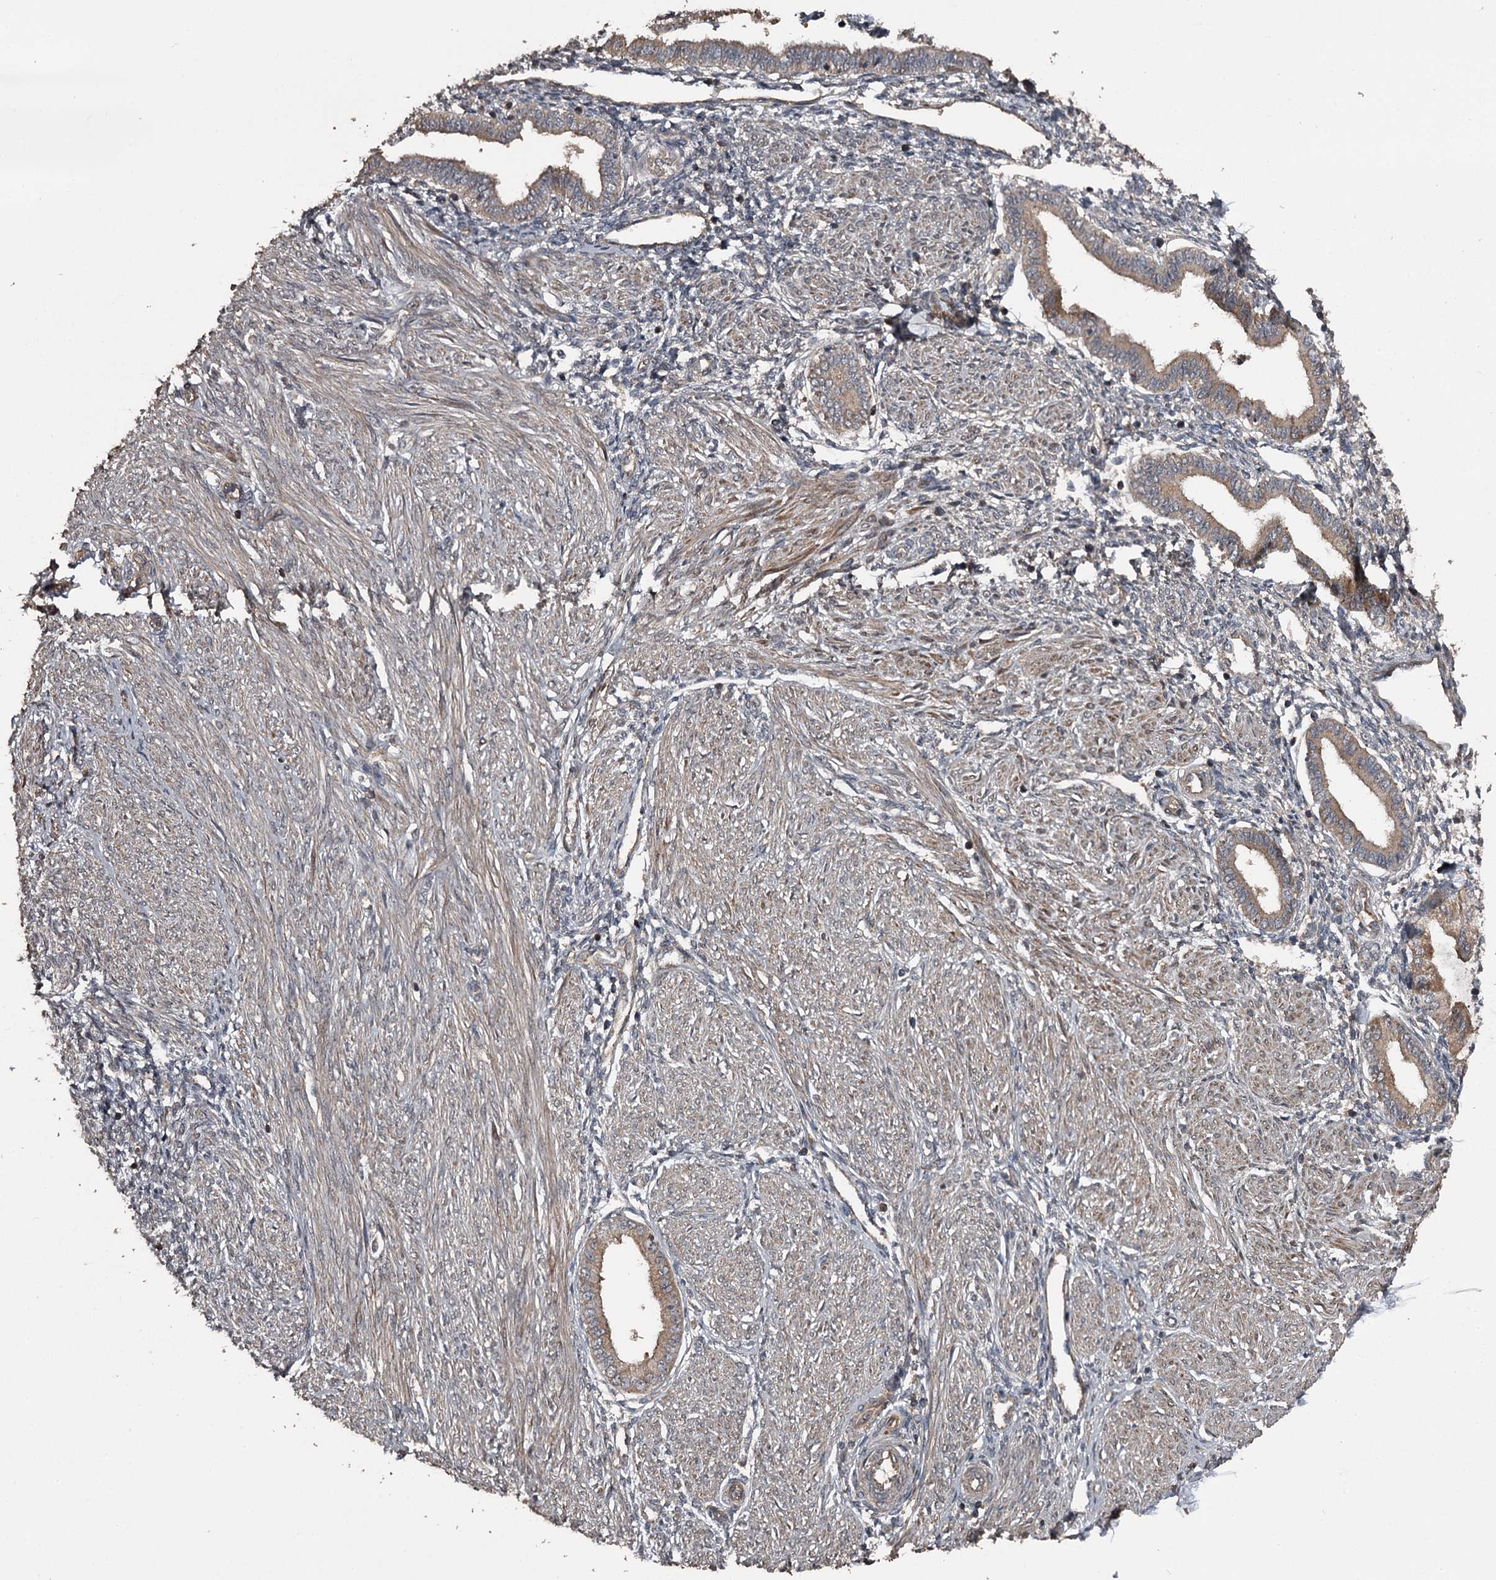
{"staining": {"intensity": "weak", "quantity": "25%-75%", "location": "cytoplasmic/membranous"}, "tissue": "endometrium", "cell_type": "Cells in endometrial stroma", "image_type": "normal", "snomed": [{"axis": "morphology", "description": "Normal tissue, NOS"}, {"axis": "topography", "description": "Endometrium"}], "caption": "Endometrium stained with DAB (3,3'-diaminobenzidine) IHC displays low levels of weak cytoplasmic/membranous staining in approximately 25%-75% of cells in endometrial stroma.", "gene": "RAB21", "patient": {"sex": "female", "age": 53}}